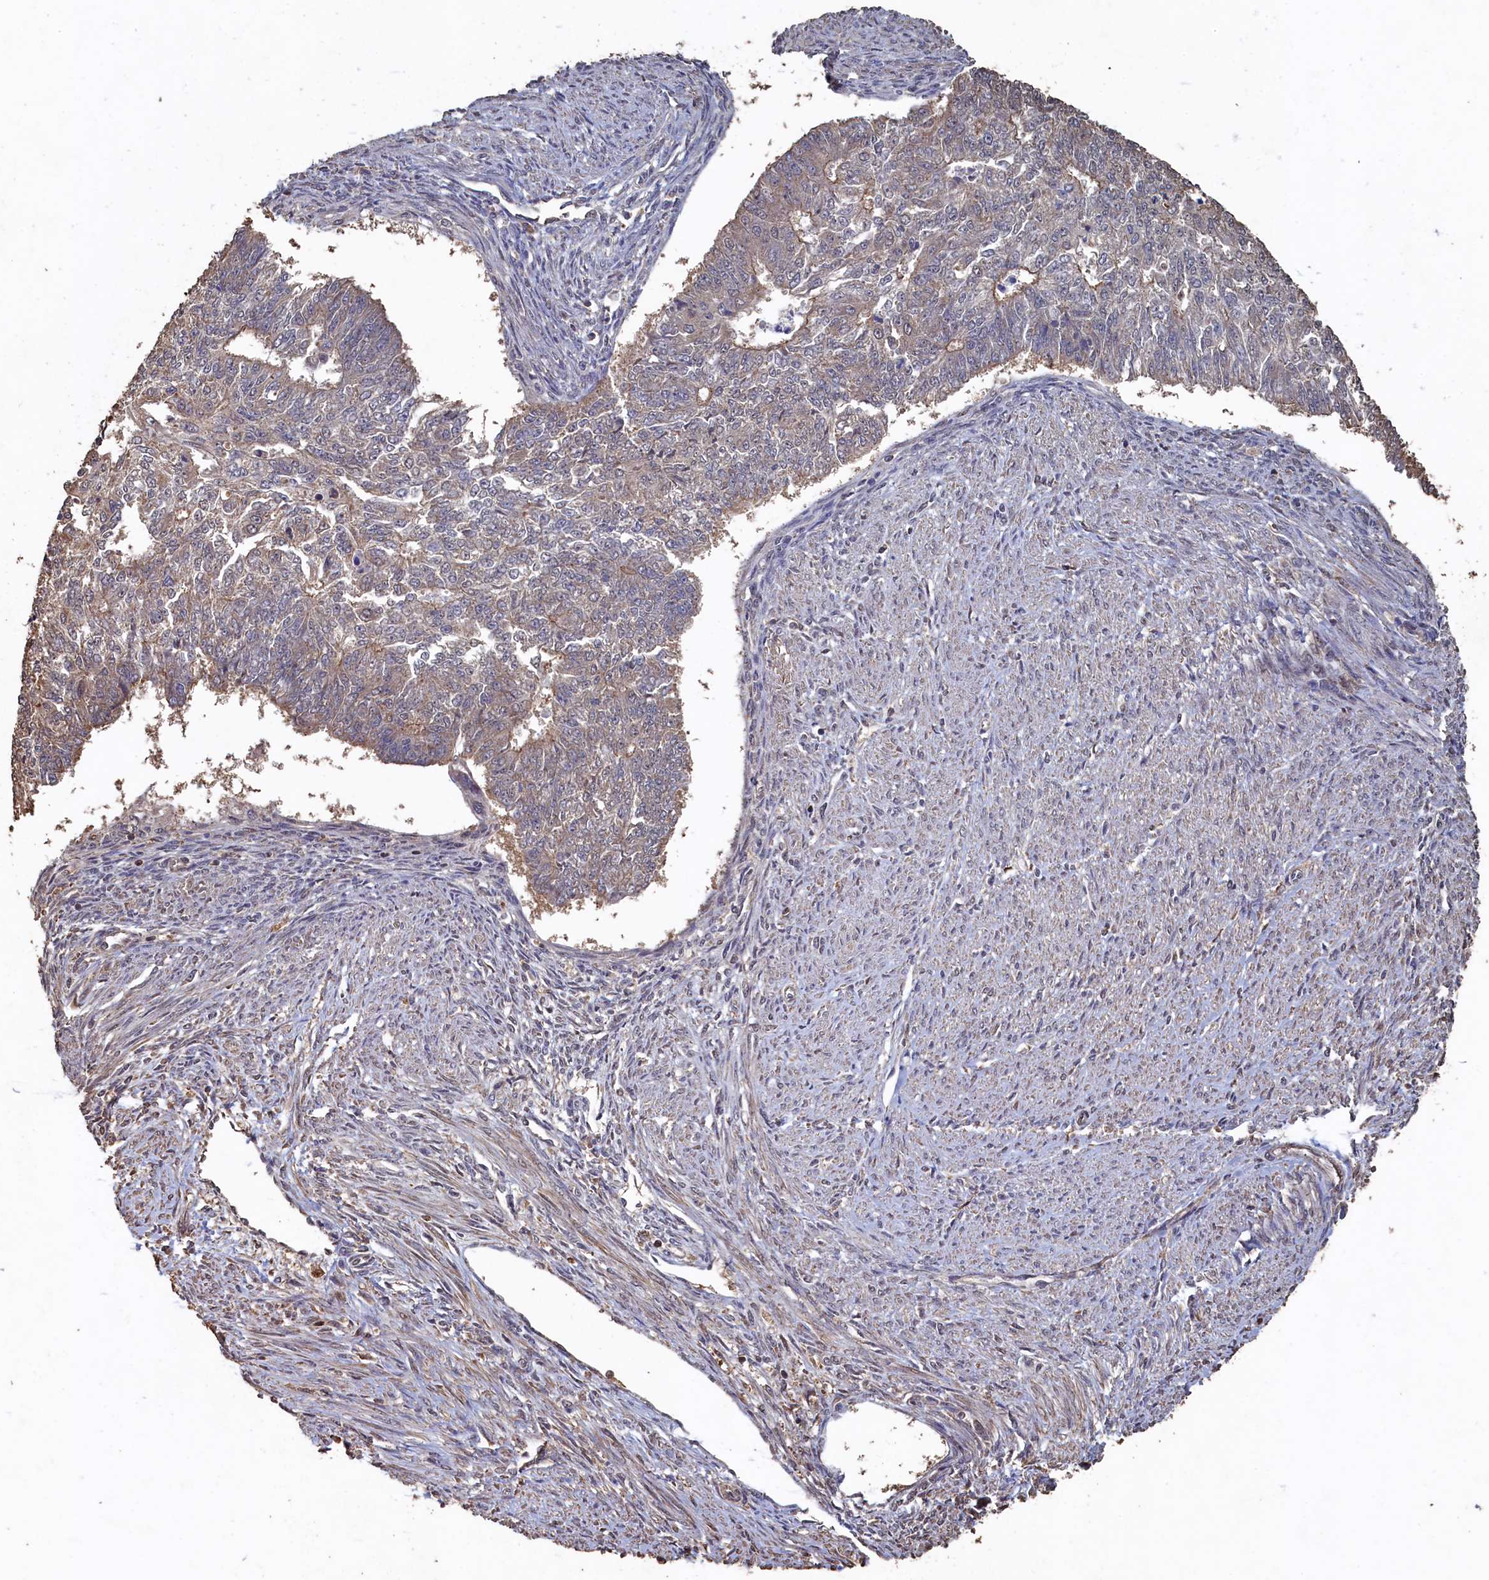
{"staining": {"intensity": "weak", "quantity": "<25%", "location": "cytoplasmic/membranous"}, "tissue": "endometrial cancer", "cell_type": "Tumor cells", "image_type": "cancer", "snomed": [{"axis": "morphology", "description": "Adenocarcinoma, NOS"}, {"axis": "topography", "description": "Endometrium"}], "caption": "This is an IHC histopathology image of human adenocarcinoma (endometrial). There is no expression in tumor cells.", "gene": "PIGN", "patient": {"sex": "female", "age": 32}}